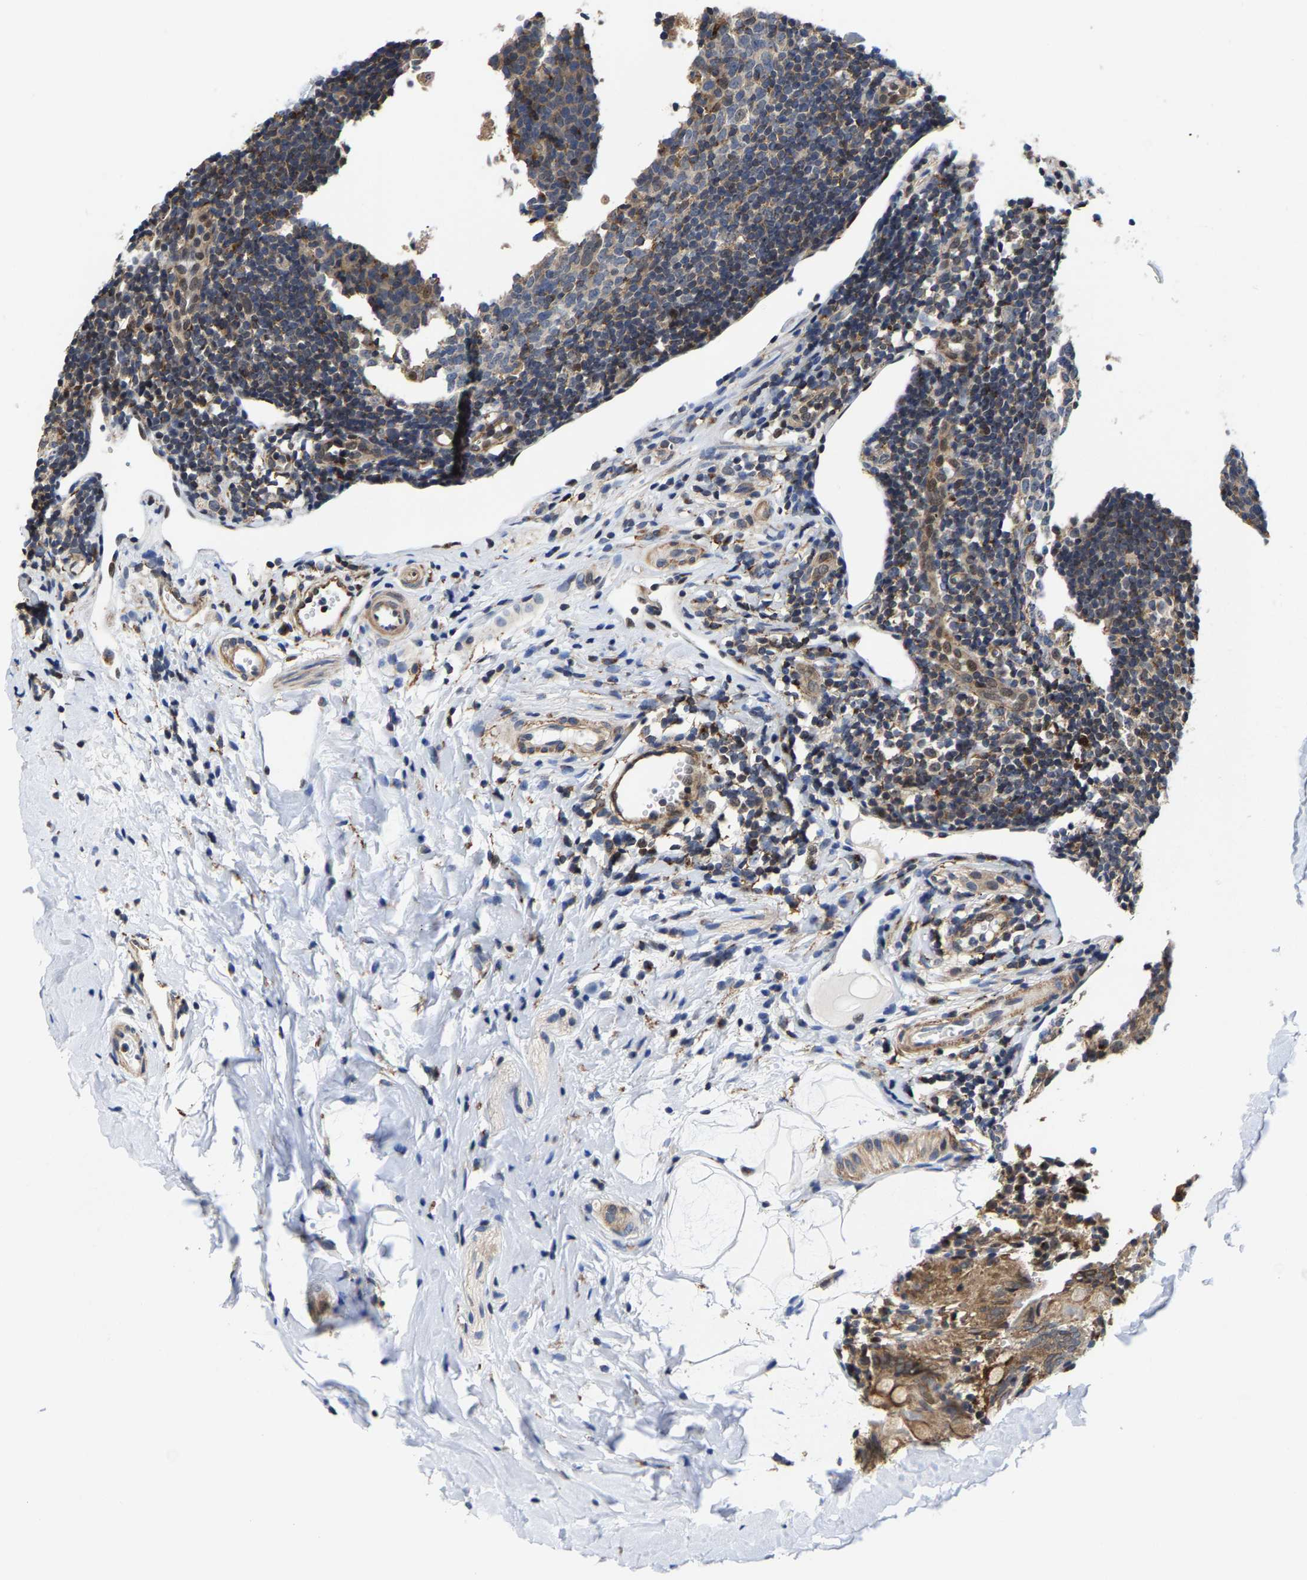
{"staining": {"intensity": "moderate", "quantity": ">75%", "location": "cytoplasmic/membranous"}, "tissue": "appendix", "cell_type": "Glandular cells", "image_type": "normal", "snomed": [{"axis": "morphology", "description": "Normal tissue, NOS"}, {"axis": "topography", "description": "Appendix"}], "caption": "Immunohistochemical staining of unremarkable human appendix displays moderate cytoplasmic/membranous protein positivity in about >75% of glandular cells. Nuclei are stained in blue.", "gene": "PFKFB3", "patient": {"sex": "female", "age": 20}}